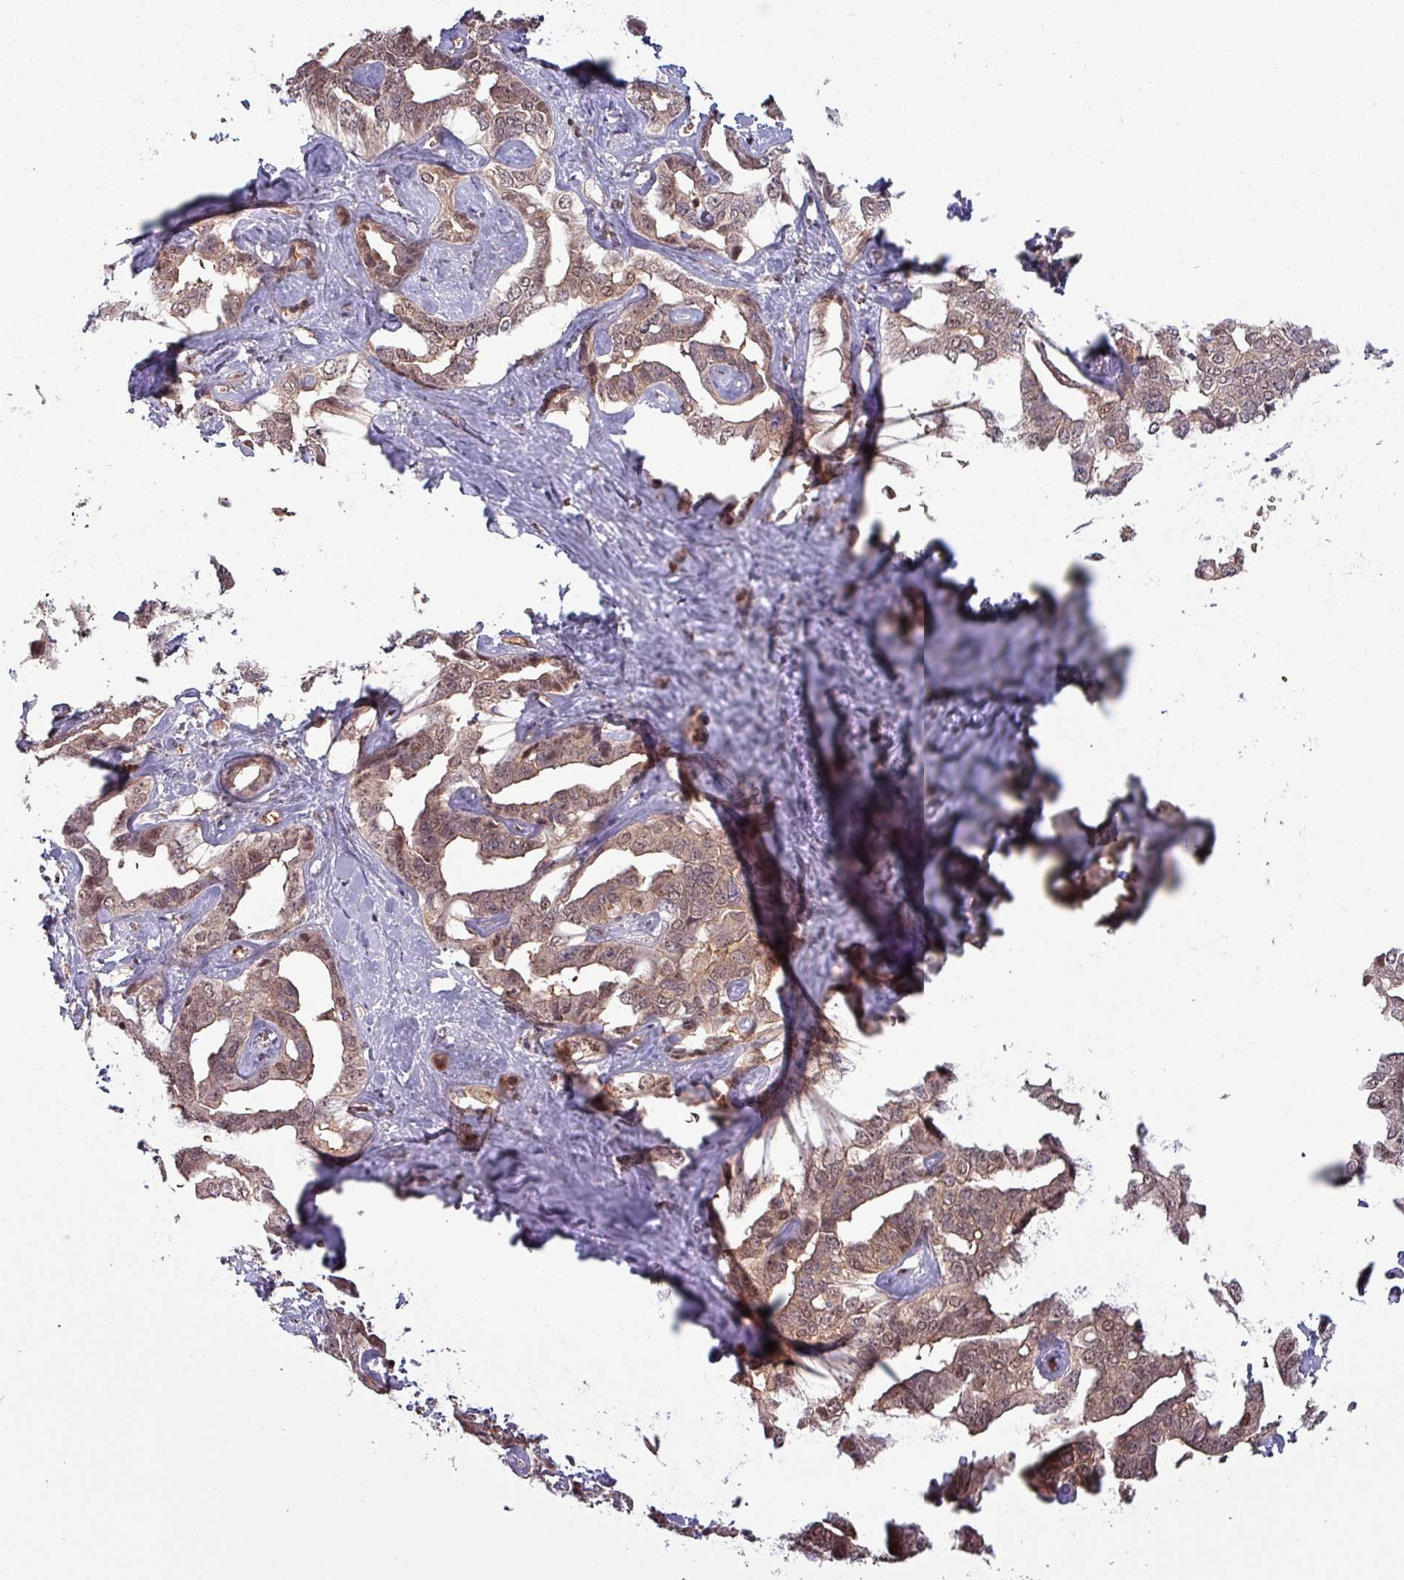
{"staining": {"intensity": "weak", "quantity": ">75%", "location": "cytoplasmic/membranous,nuclear"}, "tissue": "liver cancer", "cell_type": "Tumor cells", "image_type": "cancer", "snomed": [{"axis": "morphology", "description": "Cholangiocarcinoma"}, {"axis": "topography", "description": "Liver"}], "caption": "An image of human liver cholangiocarcinoma stained for a protein exhibits weak cytoplasmic/membranous and nuclear brown staining in tumor cells.", "gene": "PSMB8", "patient": {"sex": "male", "age": 59}}